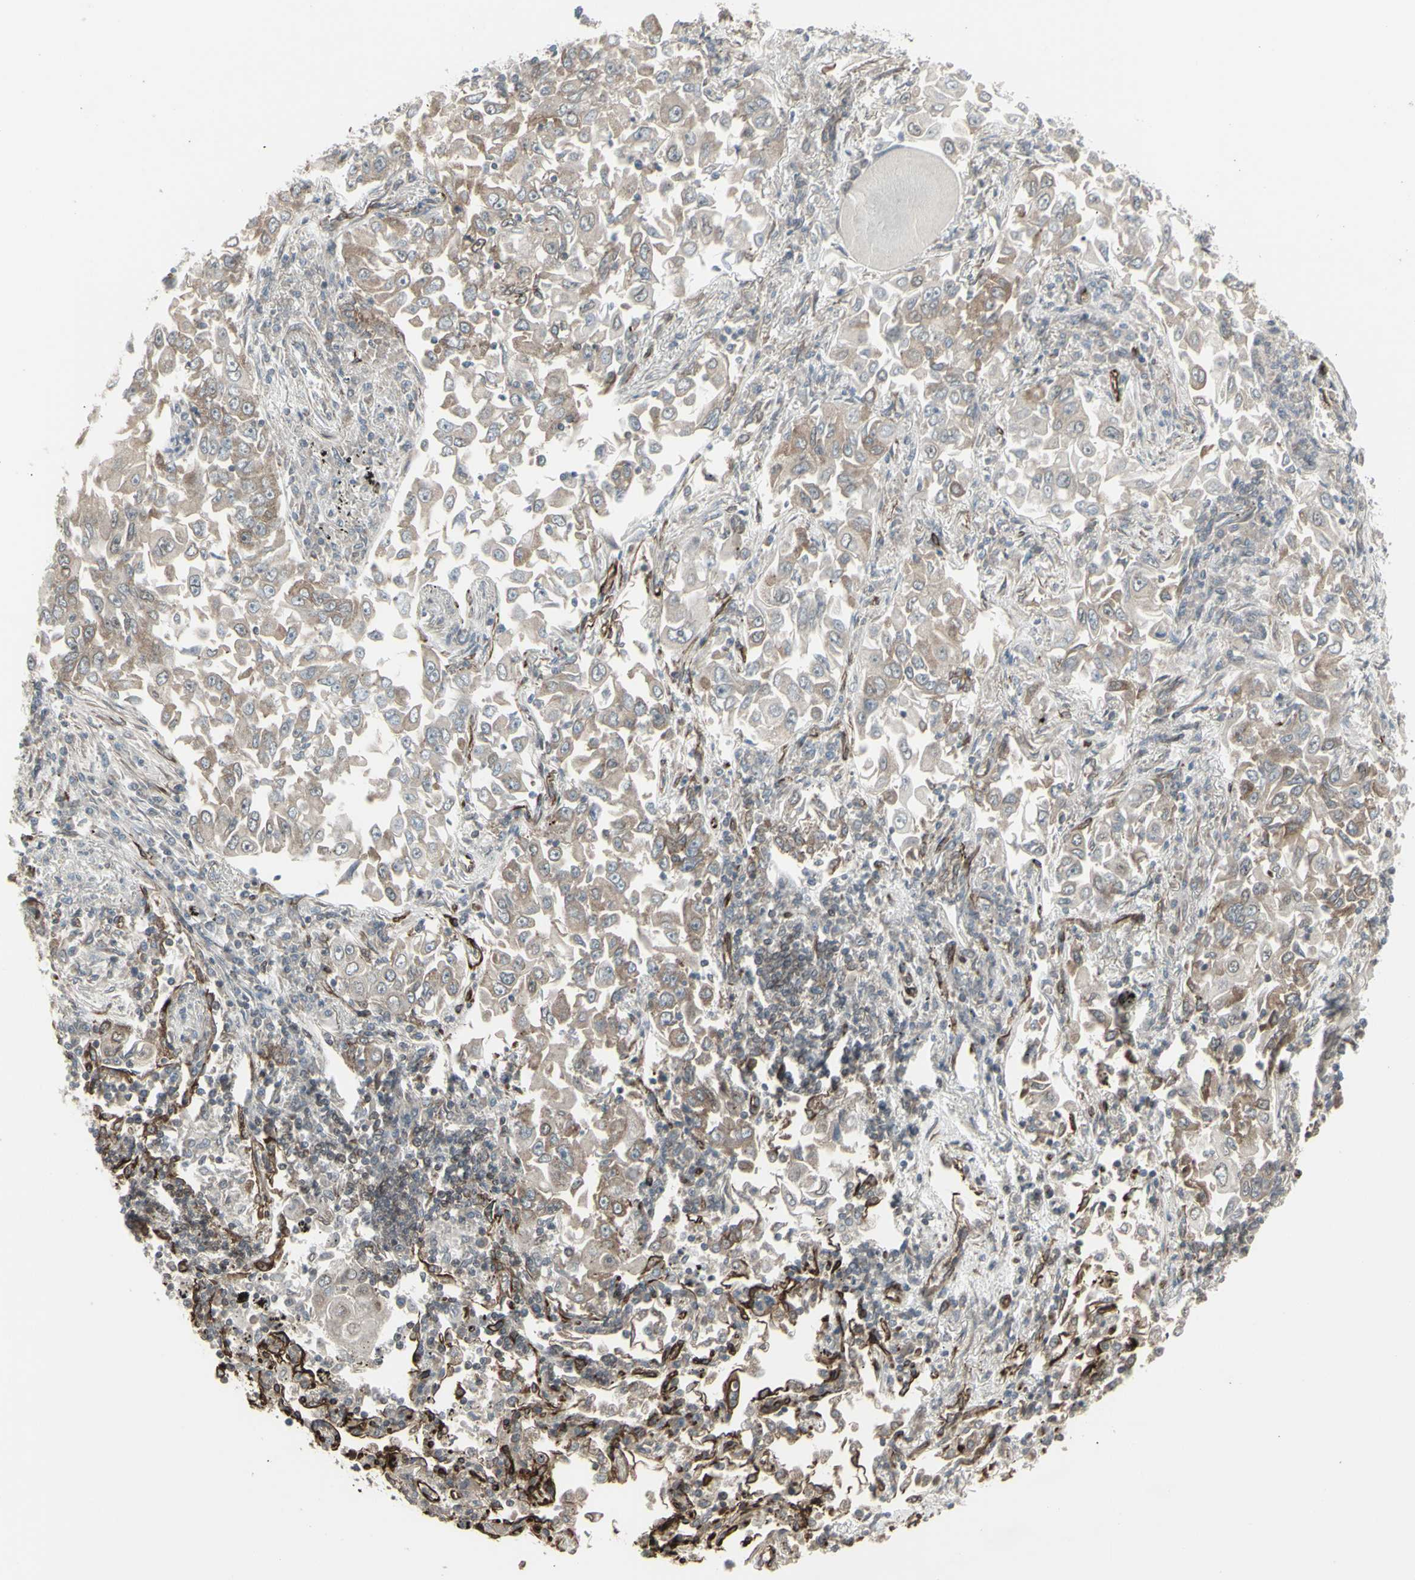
{"staining": {"intensity": "weak", "quantity": ">75%", "location": "cytoplasmic/membranous"}, "tissue": "lung cancer", "cell_type": "Tumor cells", "image_type": "cancer", "snomed": [{"axis": "morphology", "description": "Adenocarcinoma, NOS"}, {"axis": "topography", "description": "Lung"}], "caption": "Lung cancer was stained to show a protein in brown. There is low levels of weak cytoplasmic/membranous staining in about >75% of tumor cells. (DAB IHC with brightfield microscopy, high magnification).", "gene": "DTX3L", "patient": {"sex": "male", "age": 84}}